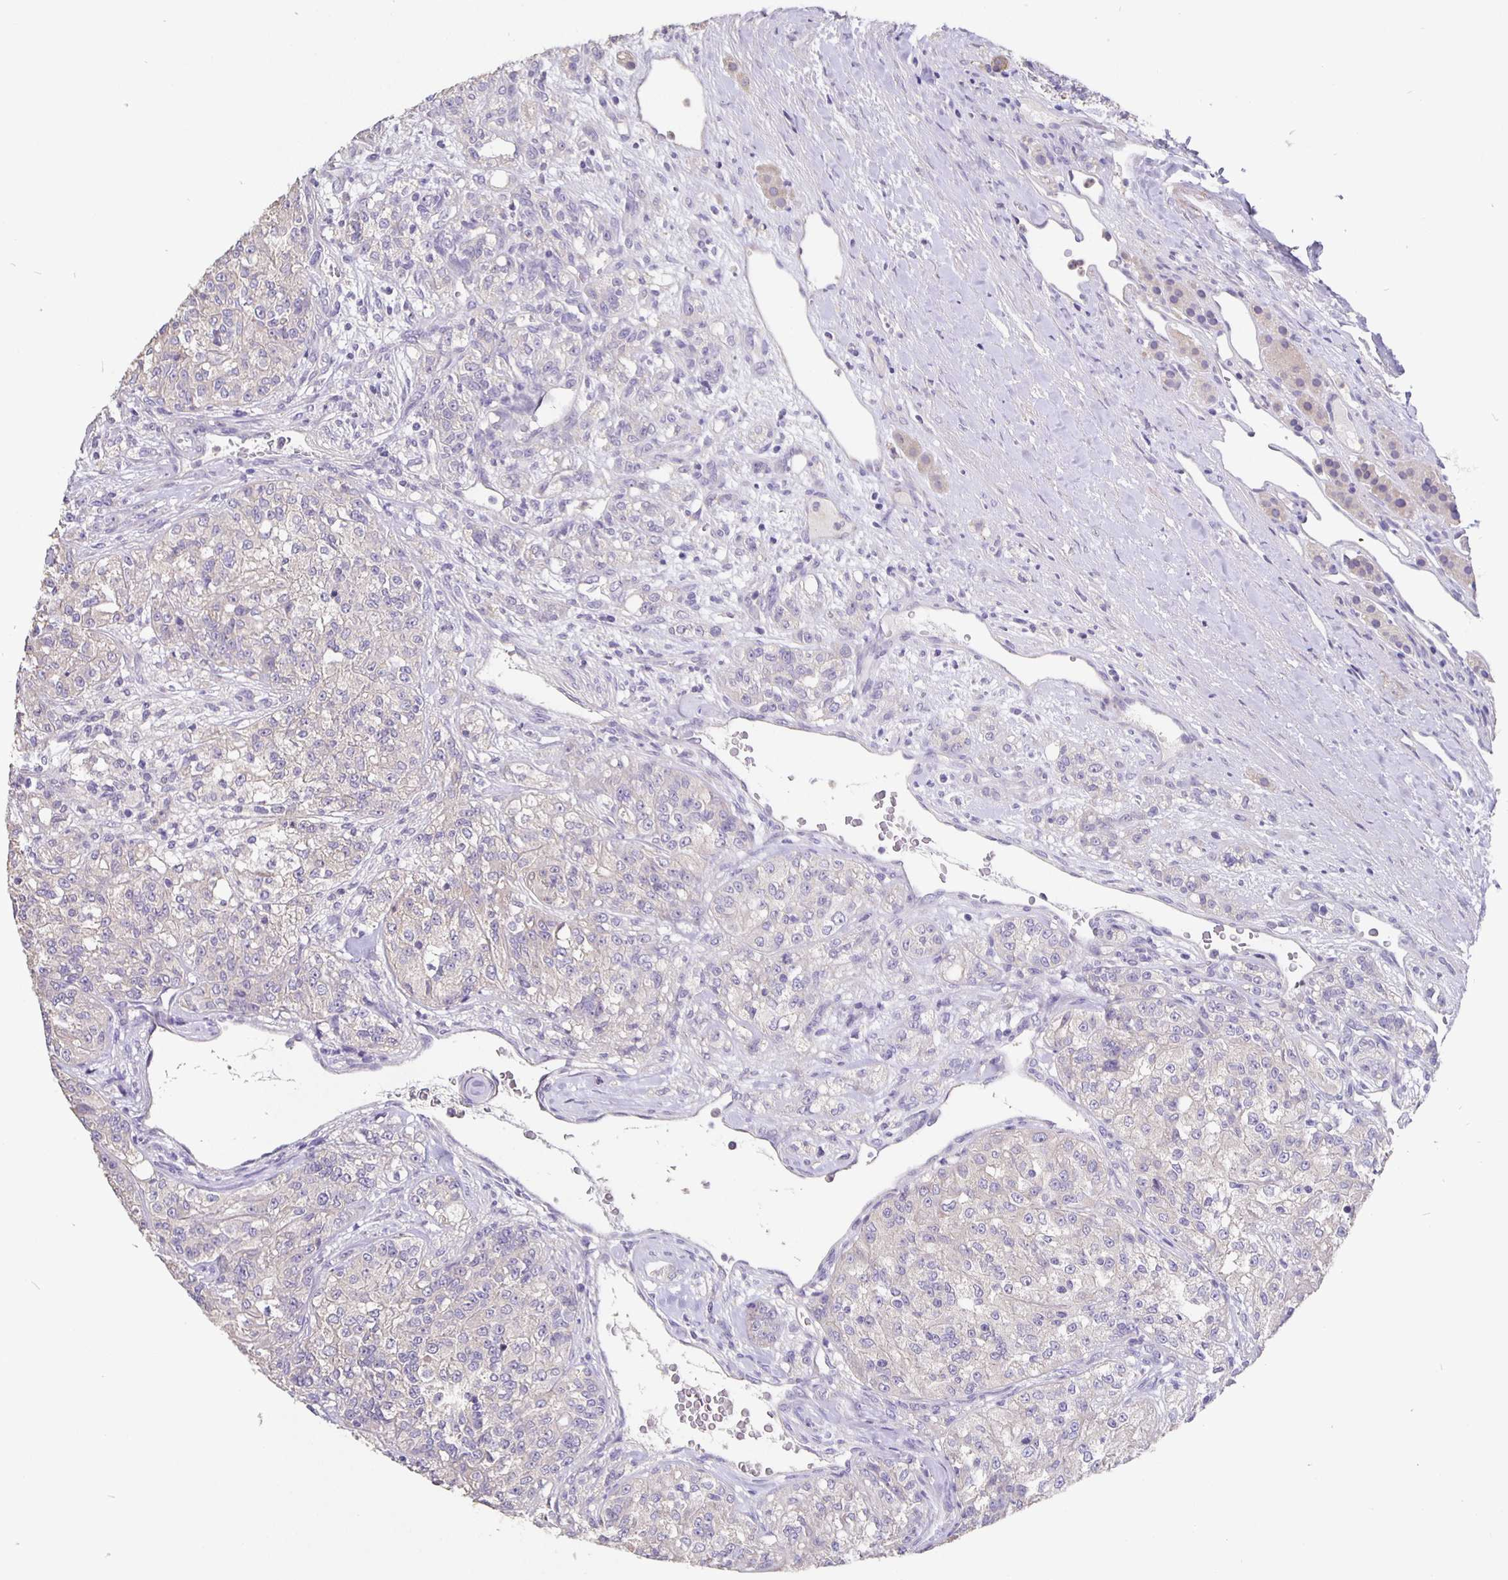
{"staining": {"intensity": "negative", "quantity": "none", "location": "none"}, "tissue": "renal cancer", "cell_type": "Tumor cells", "image_type": "cancer", "snomed": [{"axis": "morphology", "description": "Adenocarcinoma, NOS"}, {"axis": "topography", "description": "Kidney"}], "caption": "Tumor cells show no significant staining in renal adenocarcinoma. (DAB (3,3'-diaminobenzidine) immunohistochemistry (IHC) visualized using brightfield microscopy, high magnification).", "gene": "CFAP74", "patient": {"sex": "female", "age": 63}}